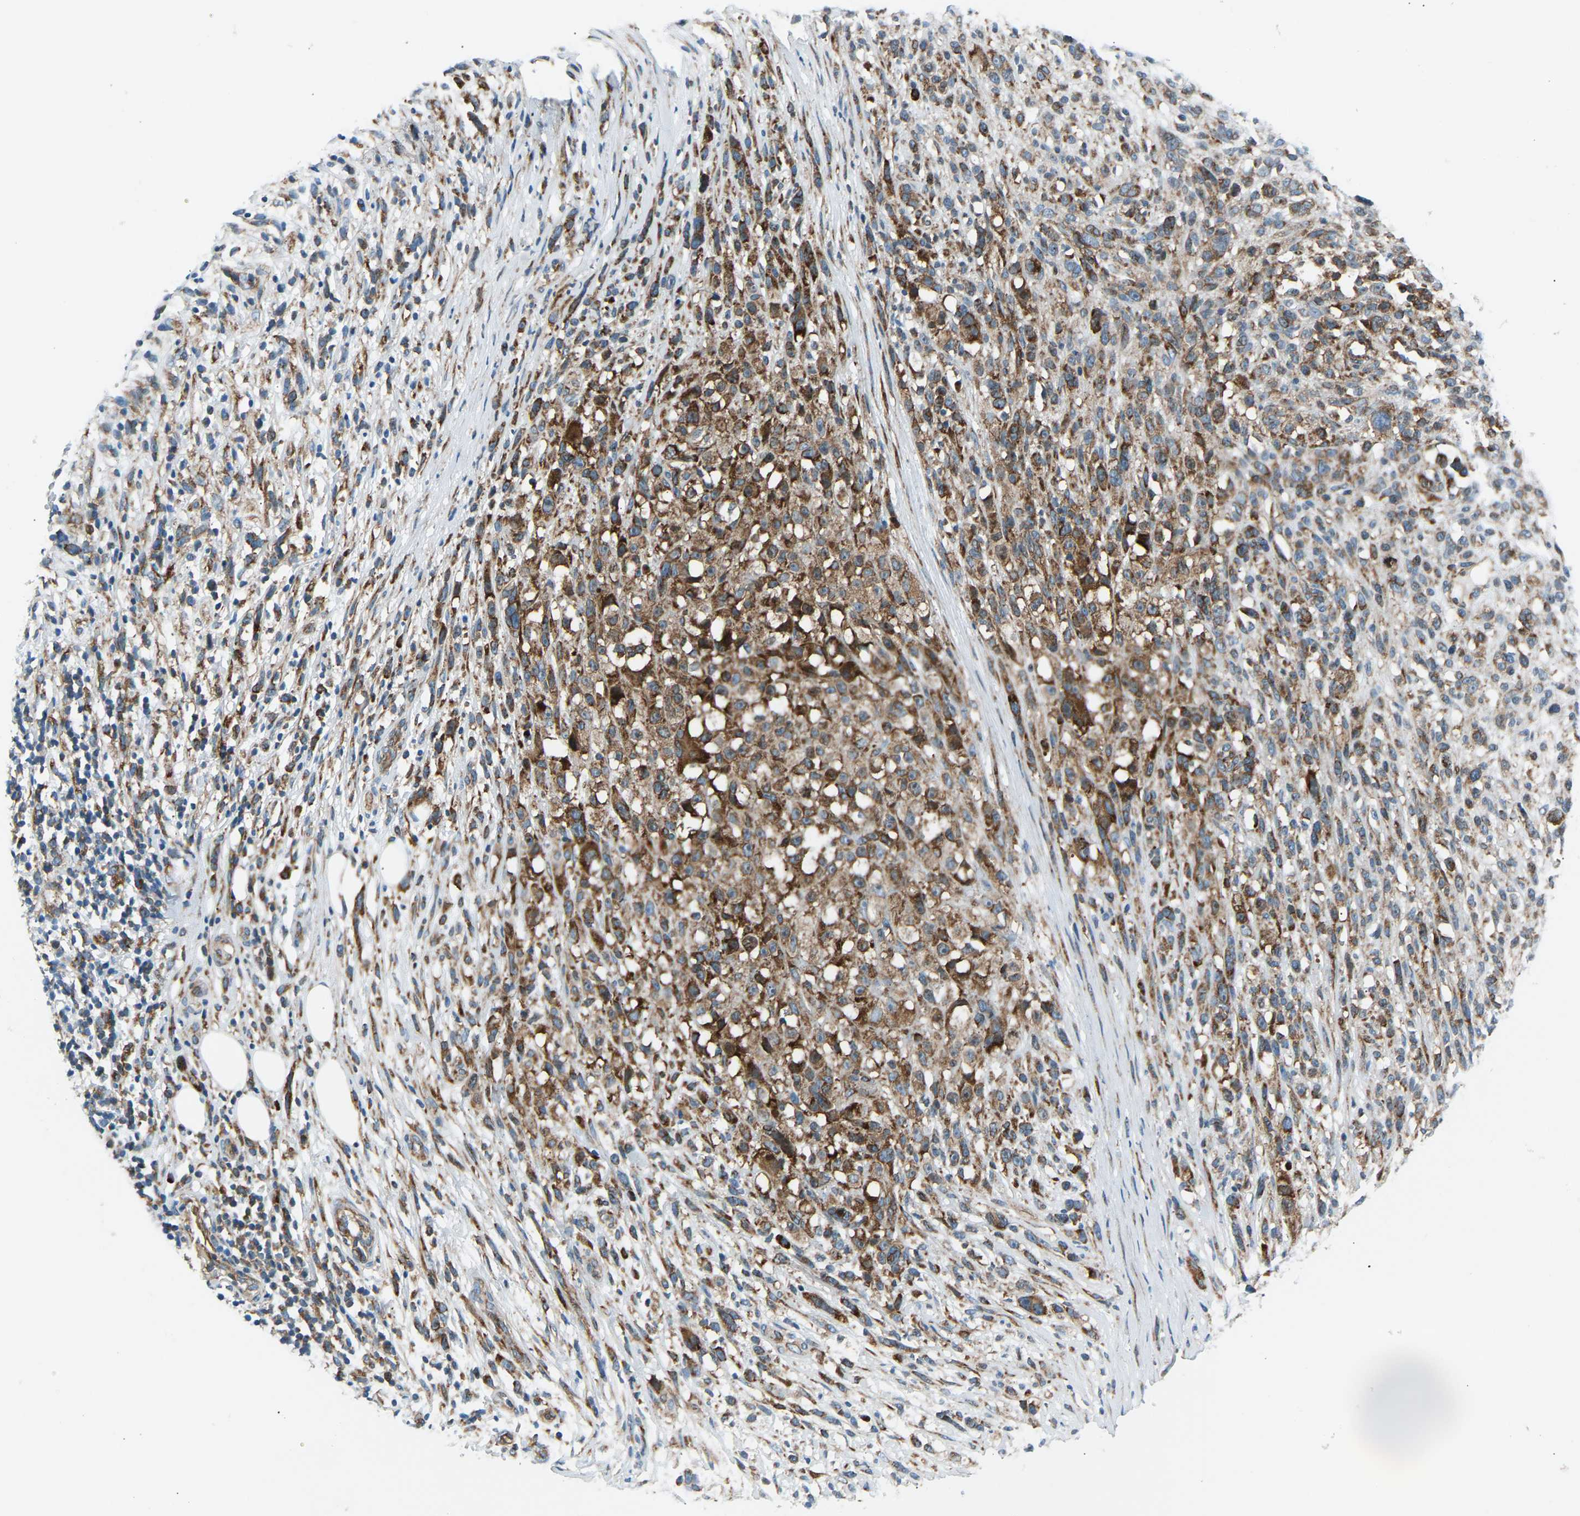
{"staining": {"intensity": "moderate", "quantity": ">75%", "location": "cytoplasmic/membranous"}, "tissue": "melanoma", "cell_type": "Tumor cells", "image_type": "cancer", "snomed": [{"axis": "morphology", "description": "Malignant melanoma, NOS"}, {"axis": "topography", "description": "Skin"}], "caption": "Malignant melanoma stained with a brown dye displays moderate cytoplasmic/membranous positive expression in about >75% of tumor cells.", "gene": "VPS41", "patient": {"sex": "female", "age": 55}}